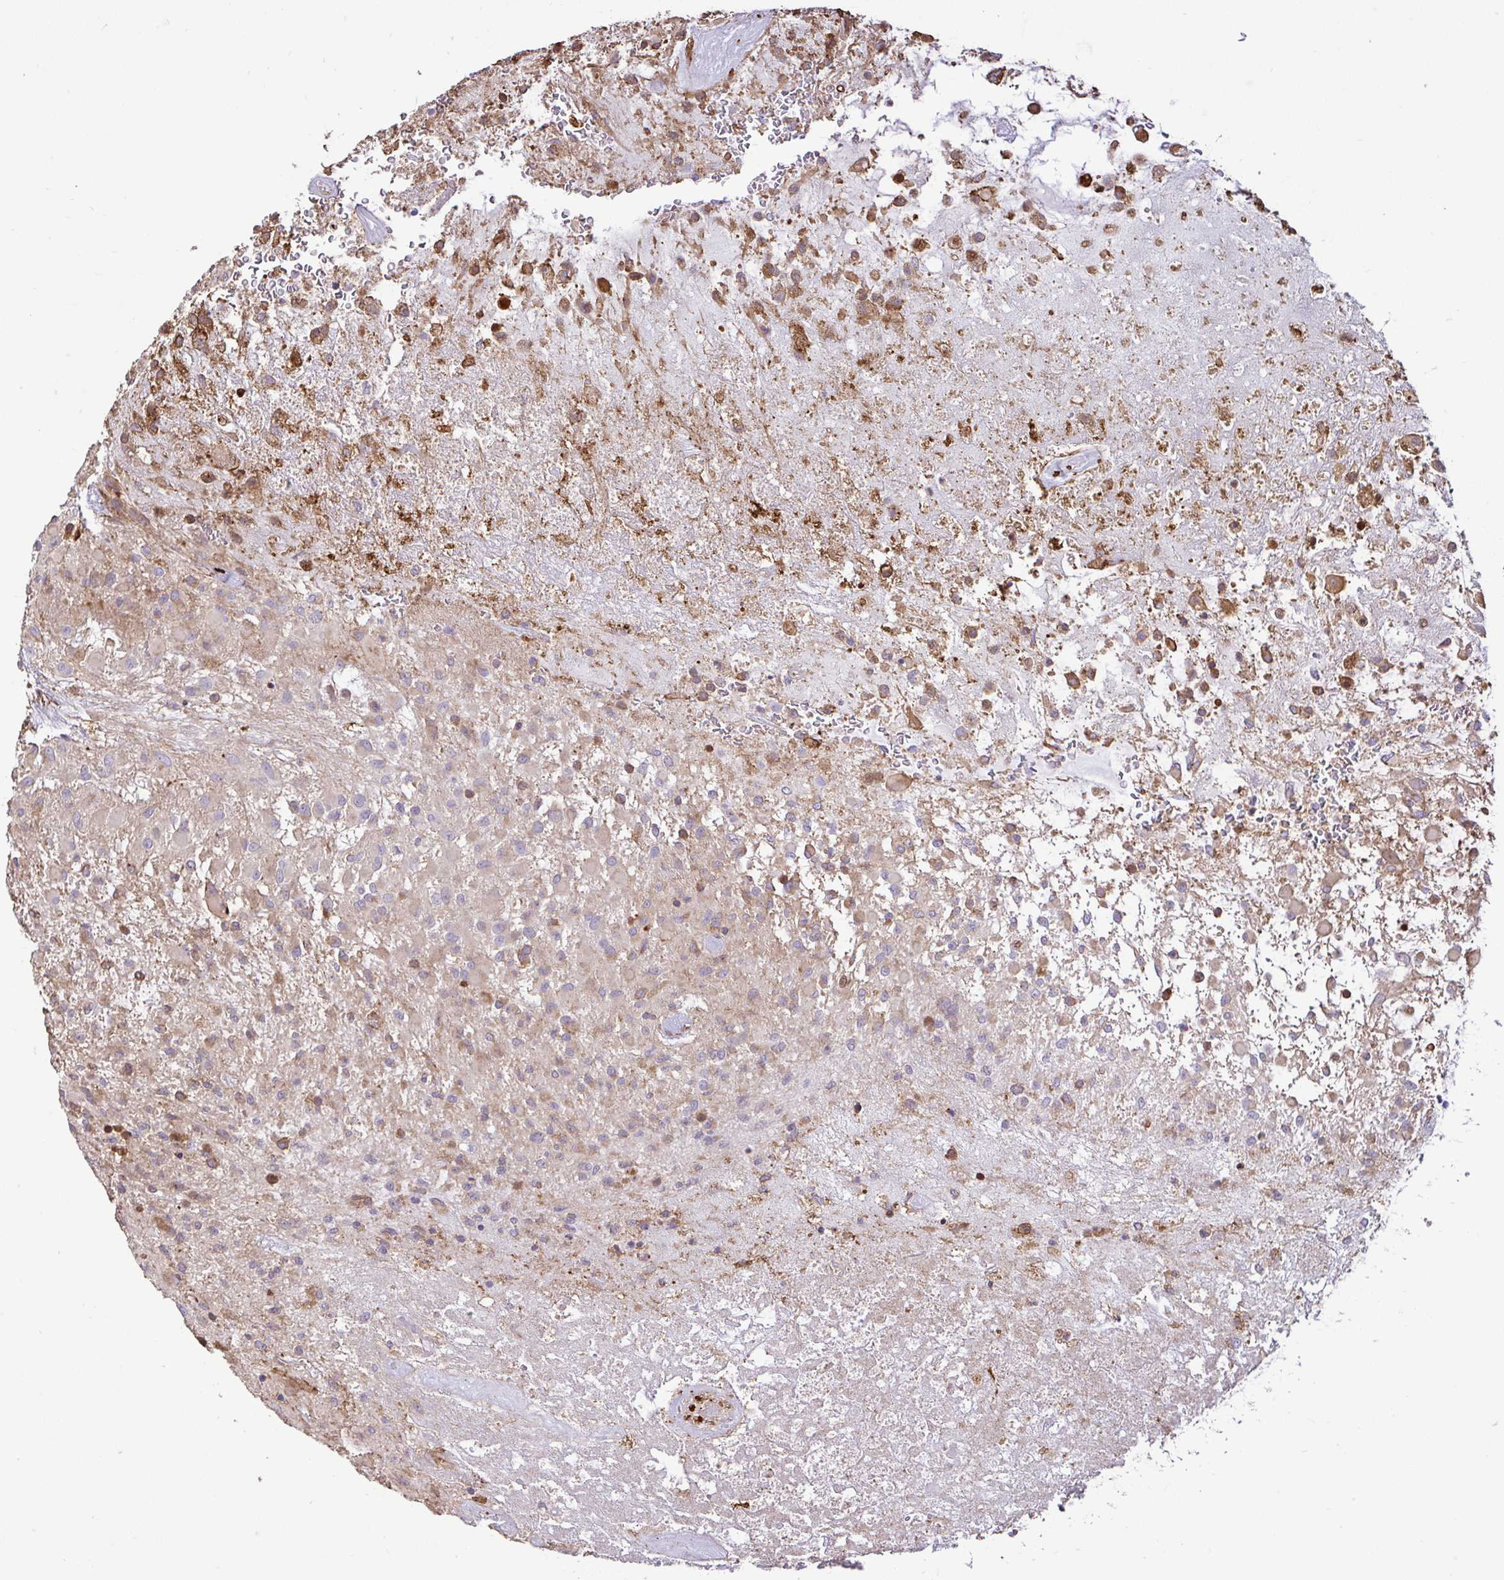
{"staining": {"intensity": "moderate", "quantity": "<25%", "location": "cytoplasmic/membranous"}, "tissue": "glioma", "cell_type": "Tumor cells", "image_type": "cancer", "snomed": [{"axis": "morphology", "description": "Glioma, malignant, High grade"}, {"axis": "topography", "description": "Brain"}], "caption": "Human high-grade glioma (malignant) stained for a protein (brown) demonstrates moderate cytoplasmic/membranous positive expression in about <25% of tumor cells.", "gene": "PTPRK", "patient": {"sex": "female", "age": 67}}